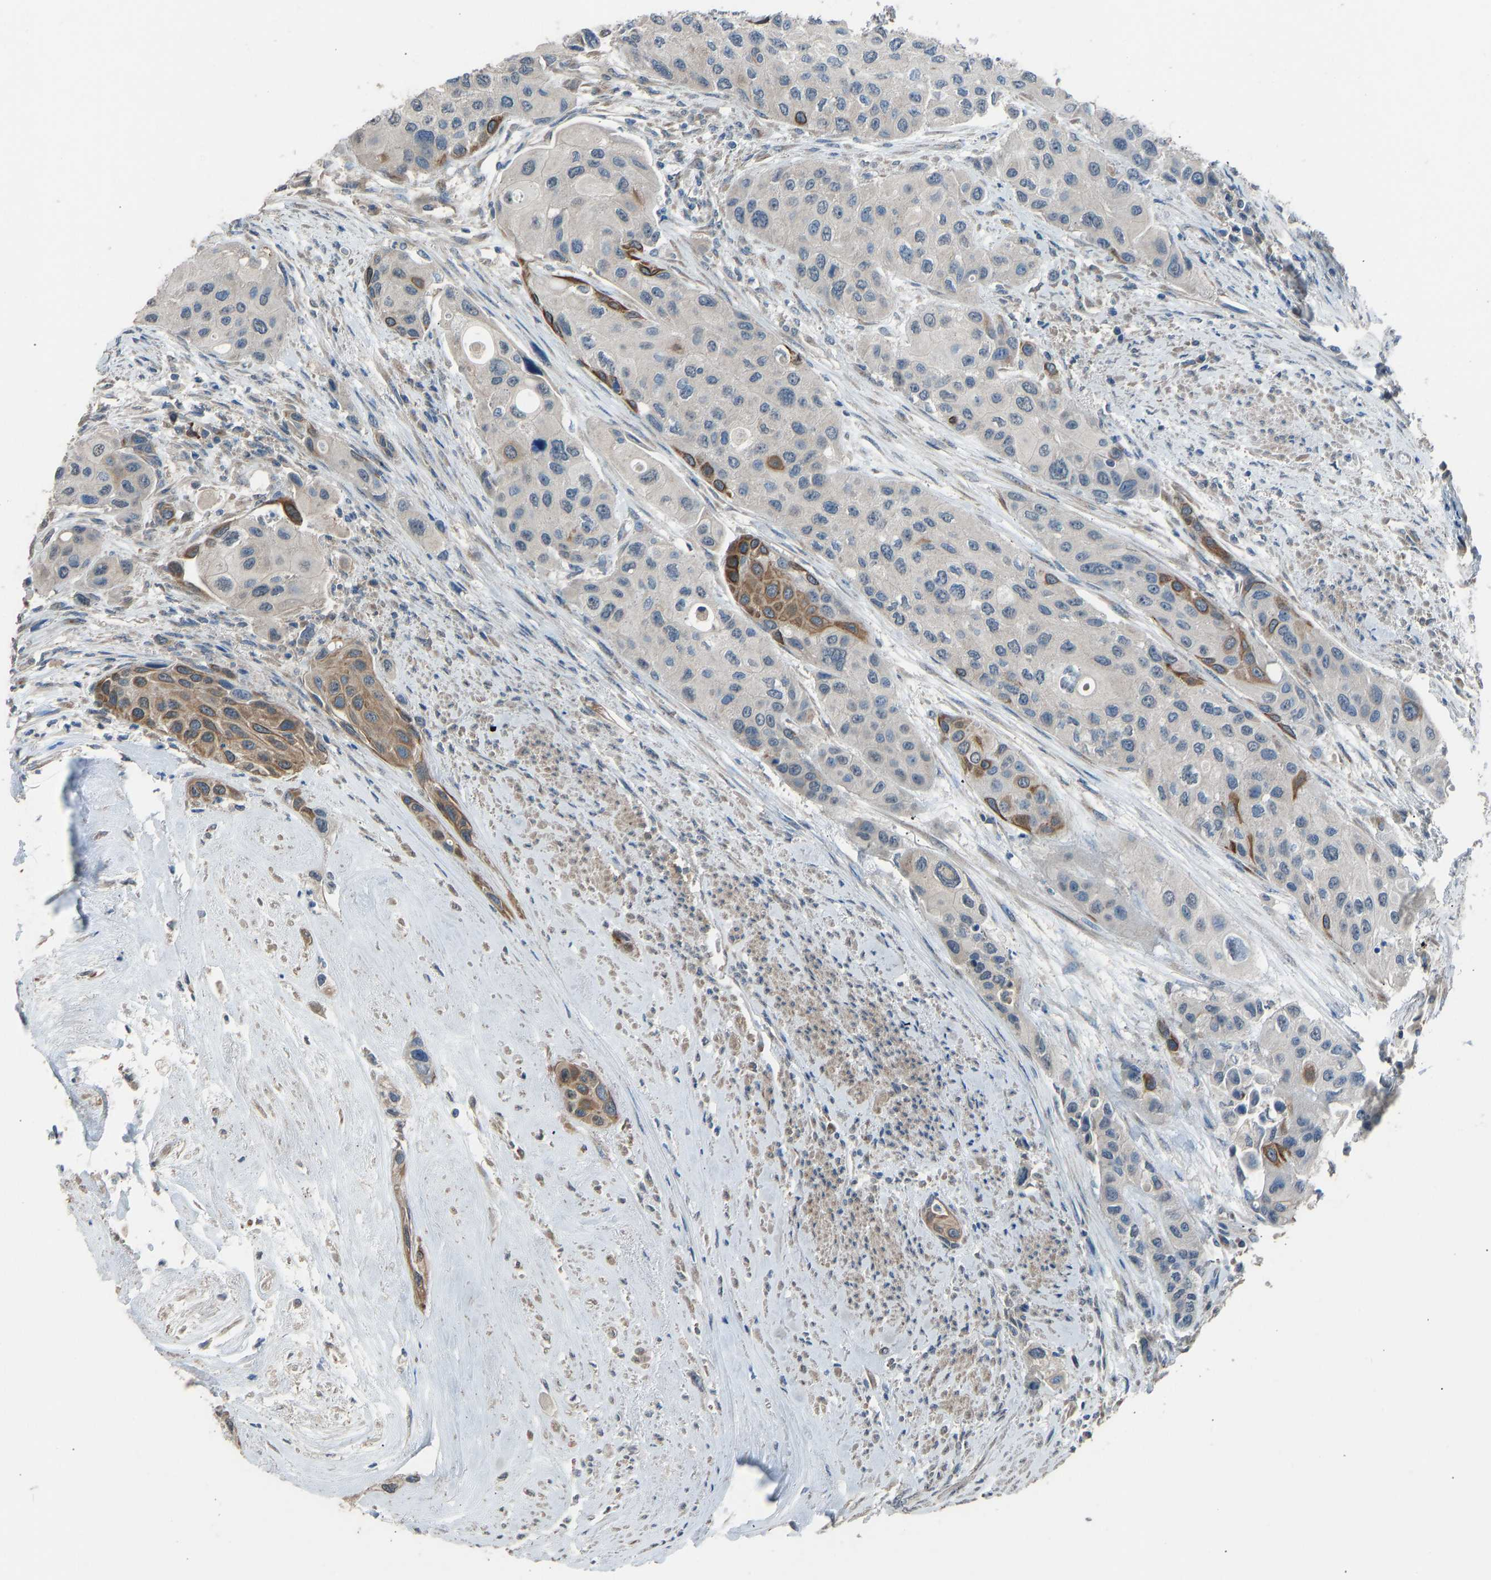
{"staining": {"intensity": "moderate", "quantity": "<25%", "location": "cytoplasmic/membranous"}, "tissue": "urothelial cancer", "cell_type": "Tumor cells", "image_type": "cancer", "snomed": [{"axis": "morphology", "description": "Urothelial carcinoma, High grade"}, {"axis": "topography", "description": "Urinary bladder"}], "caption": "An image of high-grade urothelial carcinoma stained for a protein exhibits moderate cytoplasmic/membranous brown staining in tumor cells.", "gene": "SLC43A1", "patient": {"sex": "female", "age": 56}}